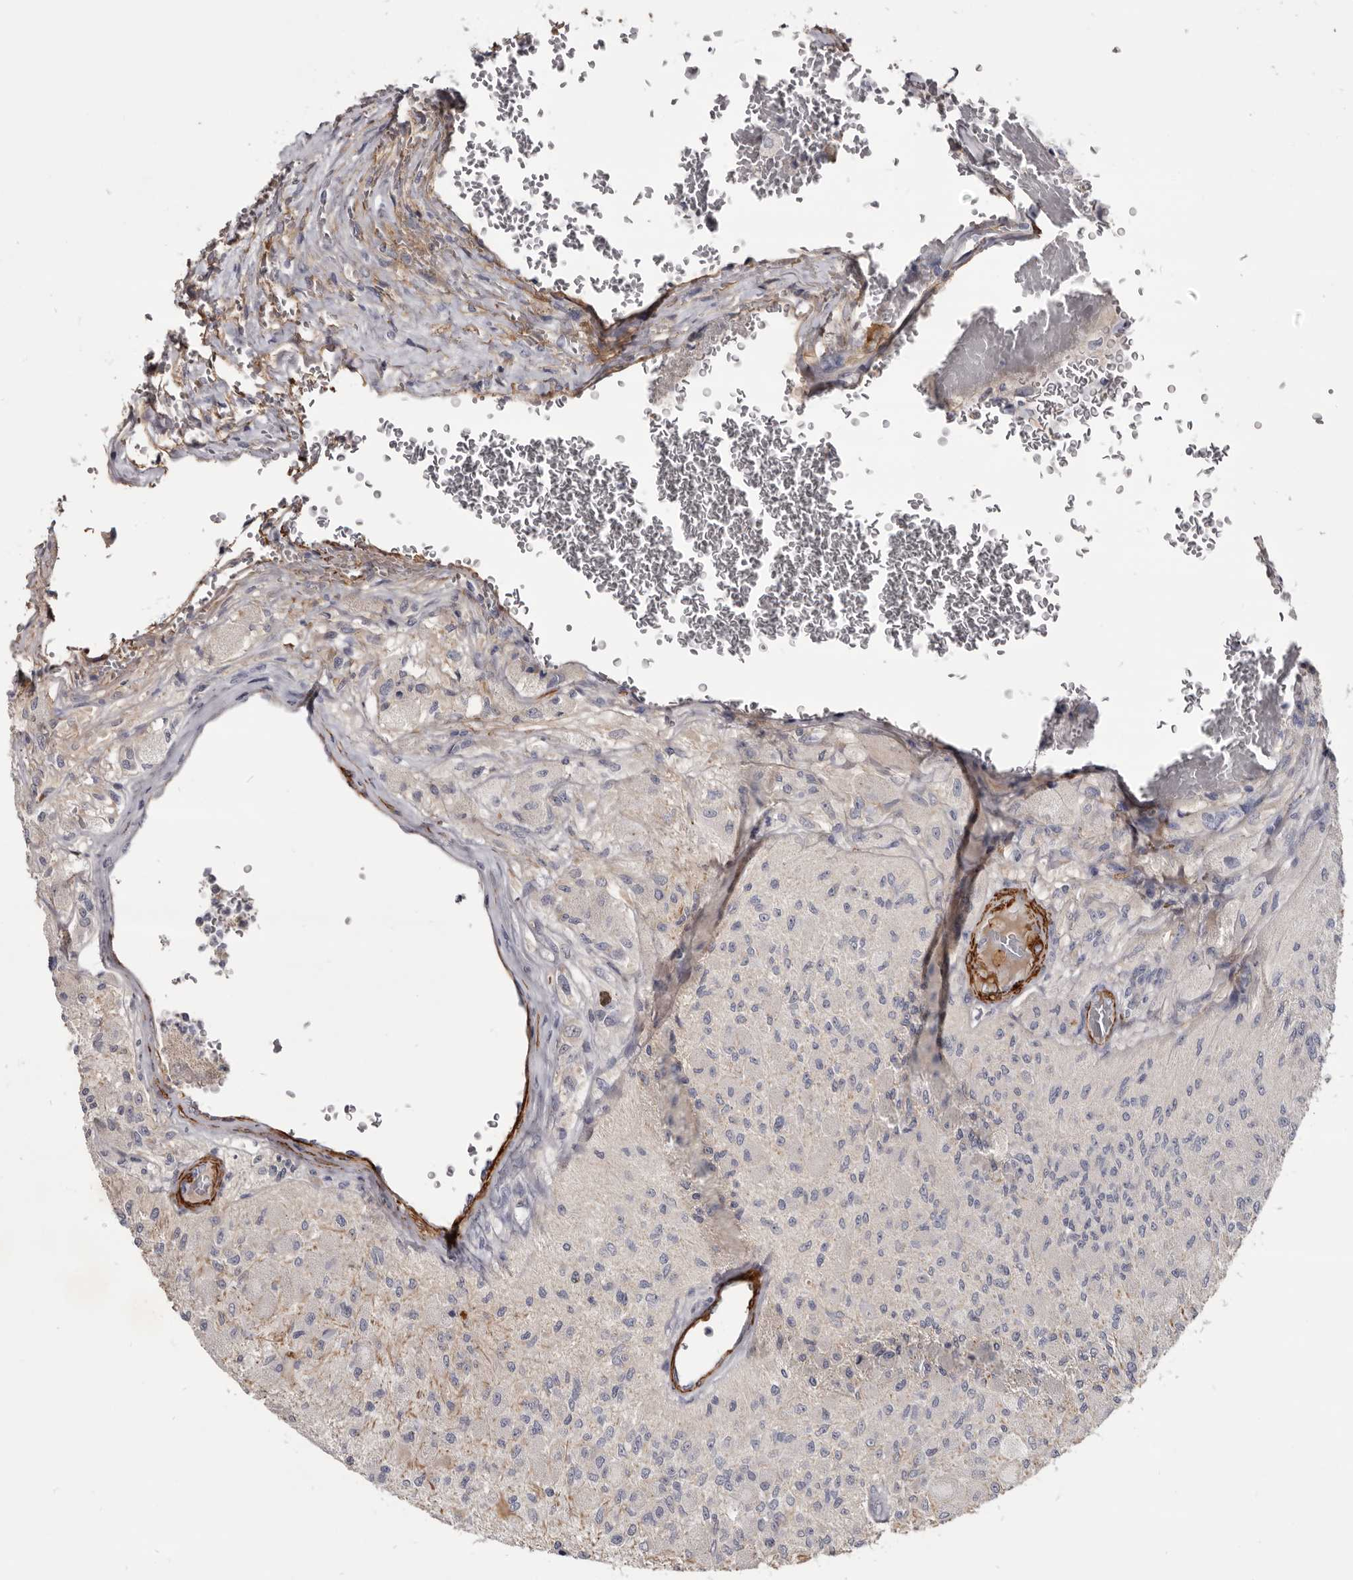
{"staining": {"intensity": "negative", "quantity": "none", "location": "none"}, "tissue": "glioma", "cell_type": "Tumor cells", "image_type": "cancer", "snomed": [{"axis": "morphology", "description": "Normal tissue, NOS"}, {"axis": "morphology", "description": "Glioma, malignant, High grade"}, {"axis": "topography", "description": "Cerebral cortex"}], "caption": "The IHC photomicrograph has no significant positivity in tumor cells of malignant glioma (high-grade) tissue.", "gene": "CGN", "patient": {"sex": "male", "age": 77}}